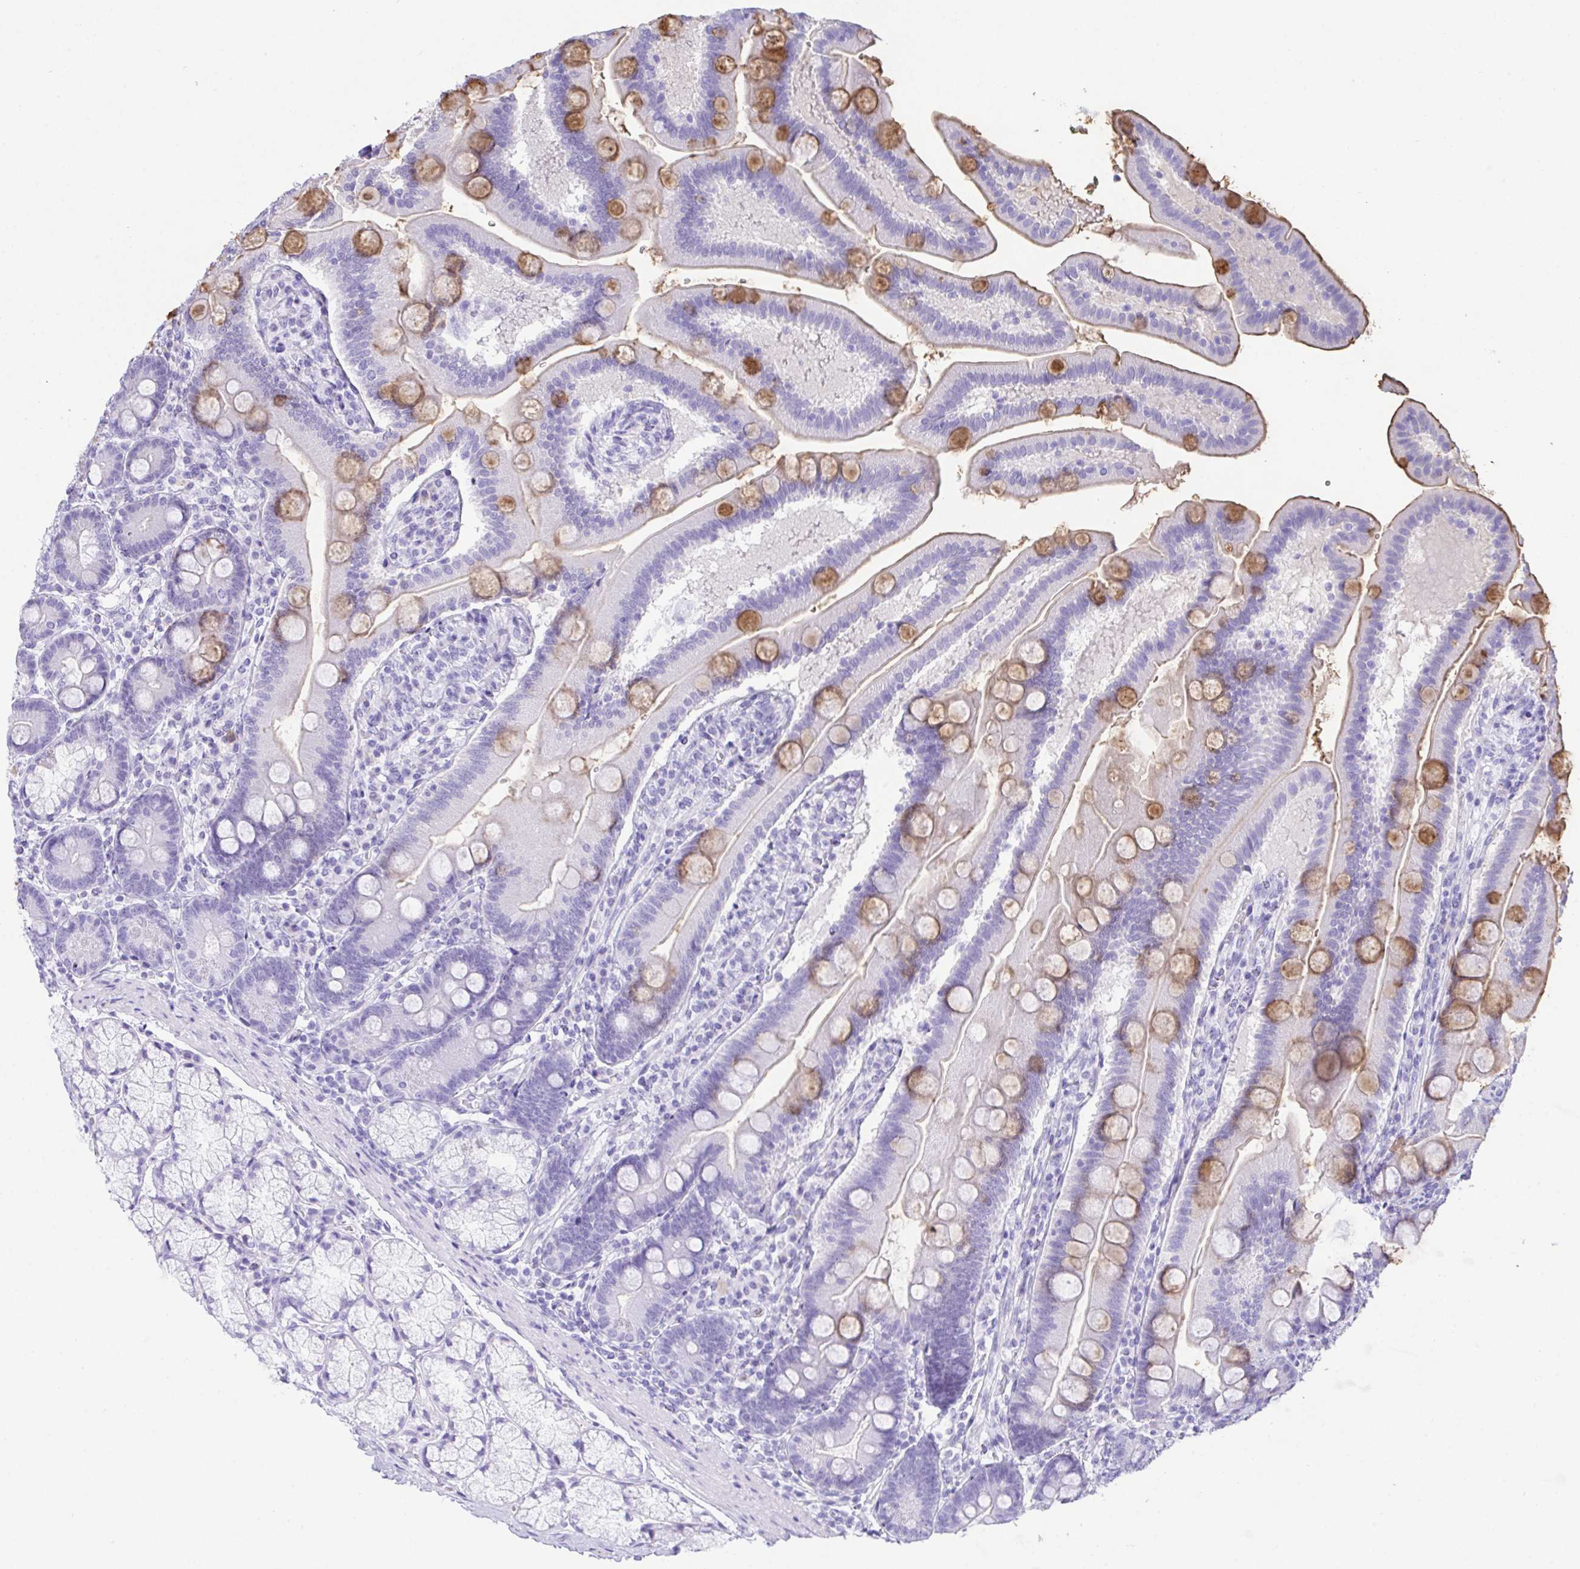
{"staining": {"intensity": "moderate", "quantity": "<25%", "location": "cytoplasmic/membranous"}, "tissue": "duodenum", "cell_type": "Glandular cells", "image_type": "normal", "snomed": [{"axis": "morphology", "description": "Normal tissue, NOS"}, {"axis": "topography", "description": "Duodenum"}], "caption": "This image reveals immunohistochemistry (IHC) staining of unremarkable duodenum, with low moderate cytoplasmic/membranous positivity in approximately <25% of glandular cells.", "gene": "AKR1D1", "patient": {"sex": "female", "age": 67}}